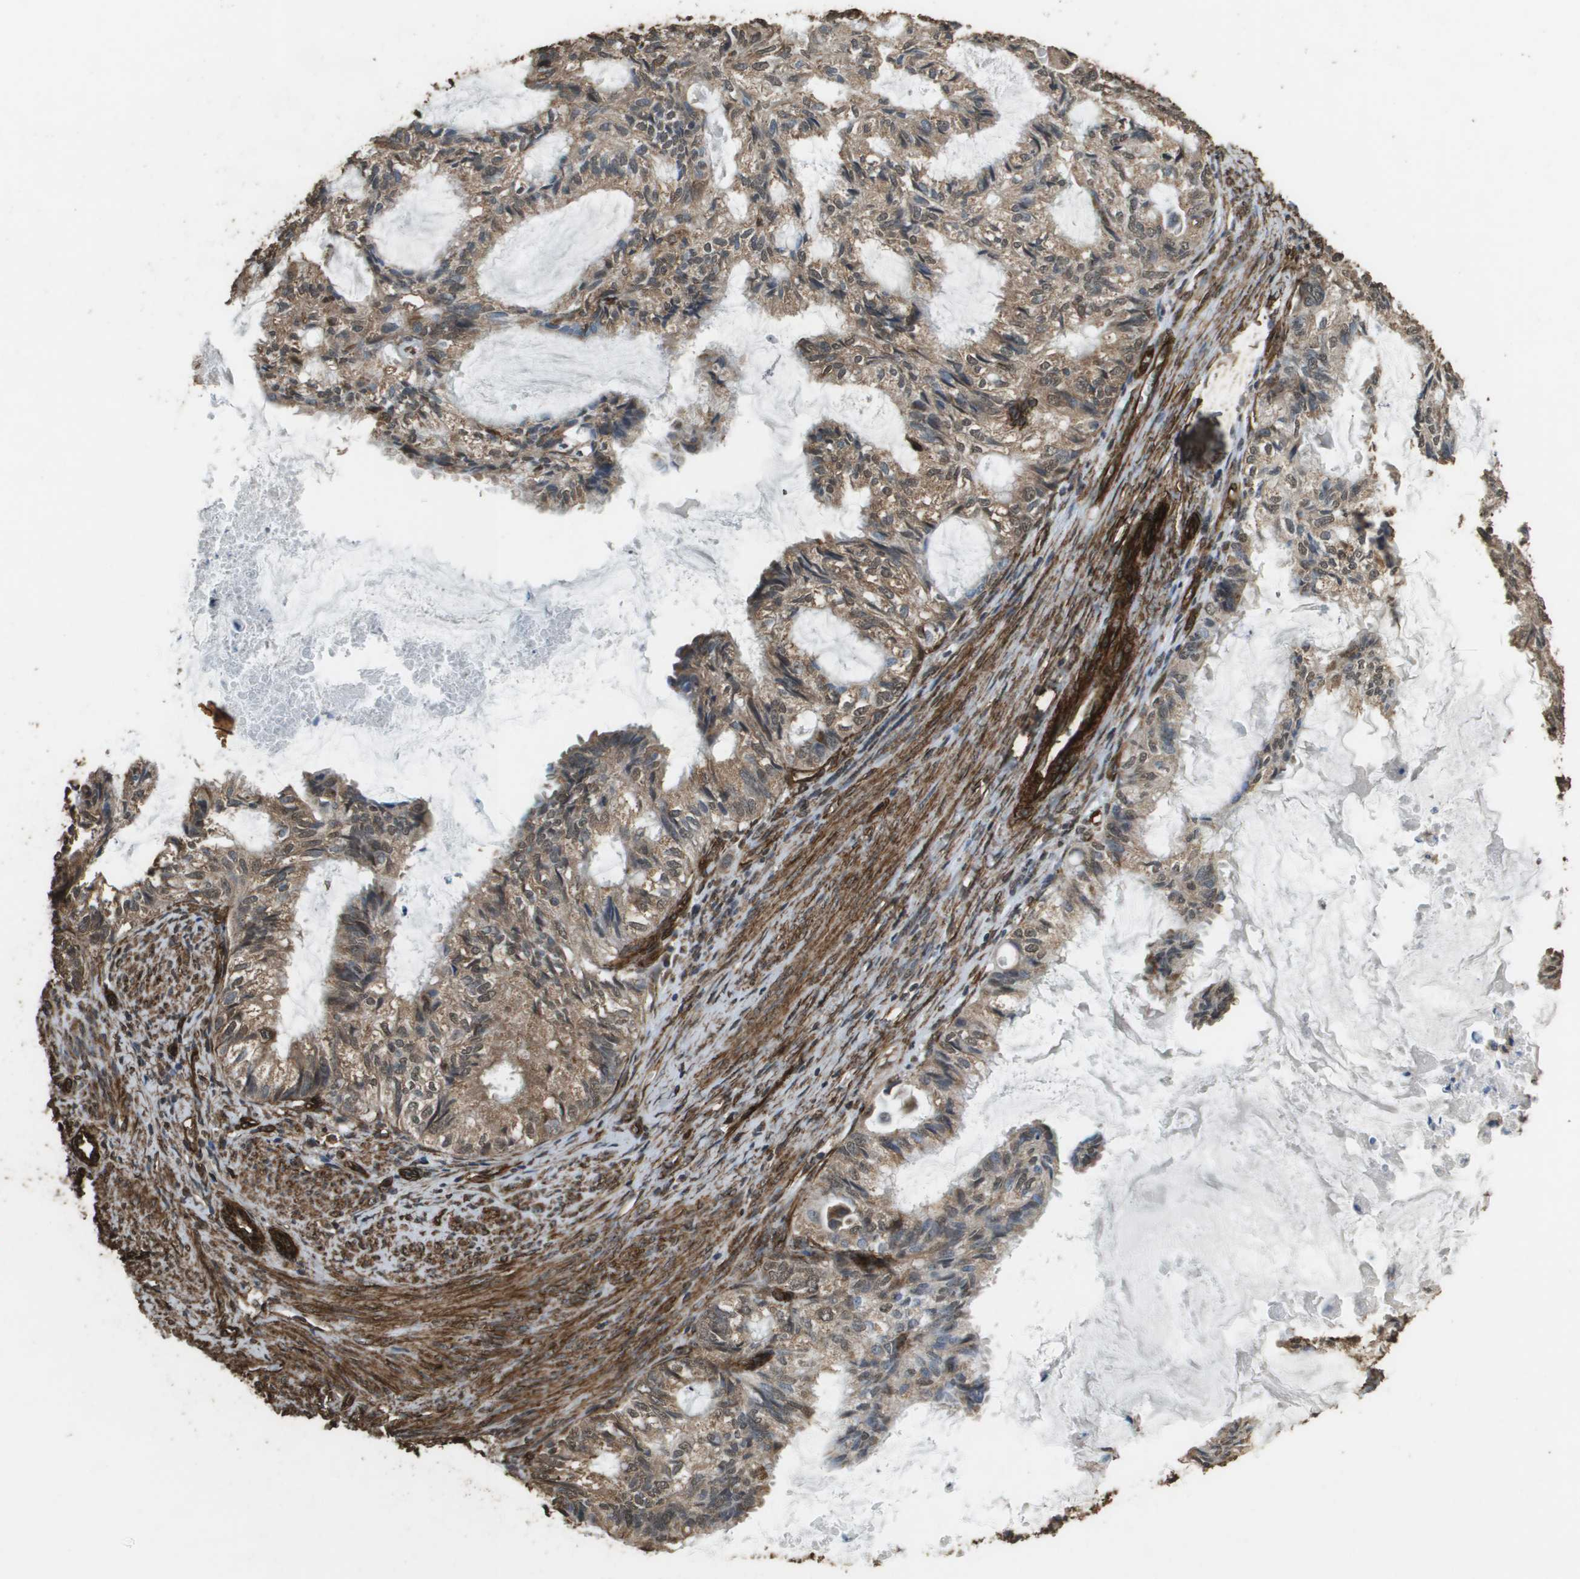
{"staining": {"intensity": "moderate", "quantity": ">75%", "location": "cytoplasmic/membranous,nuclear"}, "tissue": "cervical cancer", "cell_type": "Tumor cells", "image_type": "cancer", "snomed": [{"axis": "morphology", "description": "Normal tissue, NOS"}, {"axis": "morphology", "description": "Adenocarcinoma, NOS"}, {"axis": "topography", "description": "Cervix"}, {"axis": "topography", "description": "Endometrium"}], "caption": "Human adenocarcinoma (cervical) stained with a brown dye exhibits moderate cytoplasmic/membranous and nuclear positive positivity in approximately >75% of tumor cells.", "gene": "AAMP", "patient": {"sex": "female", "age": 86}}